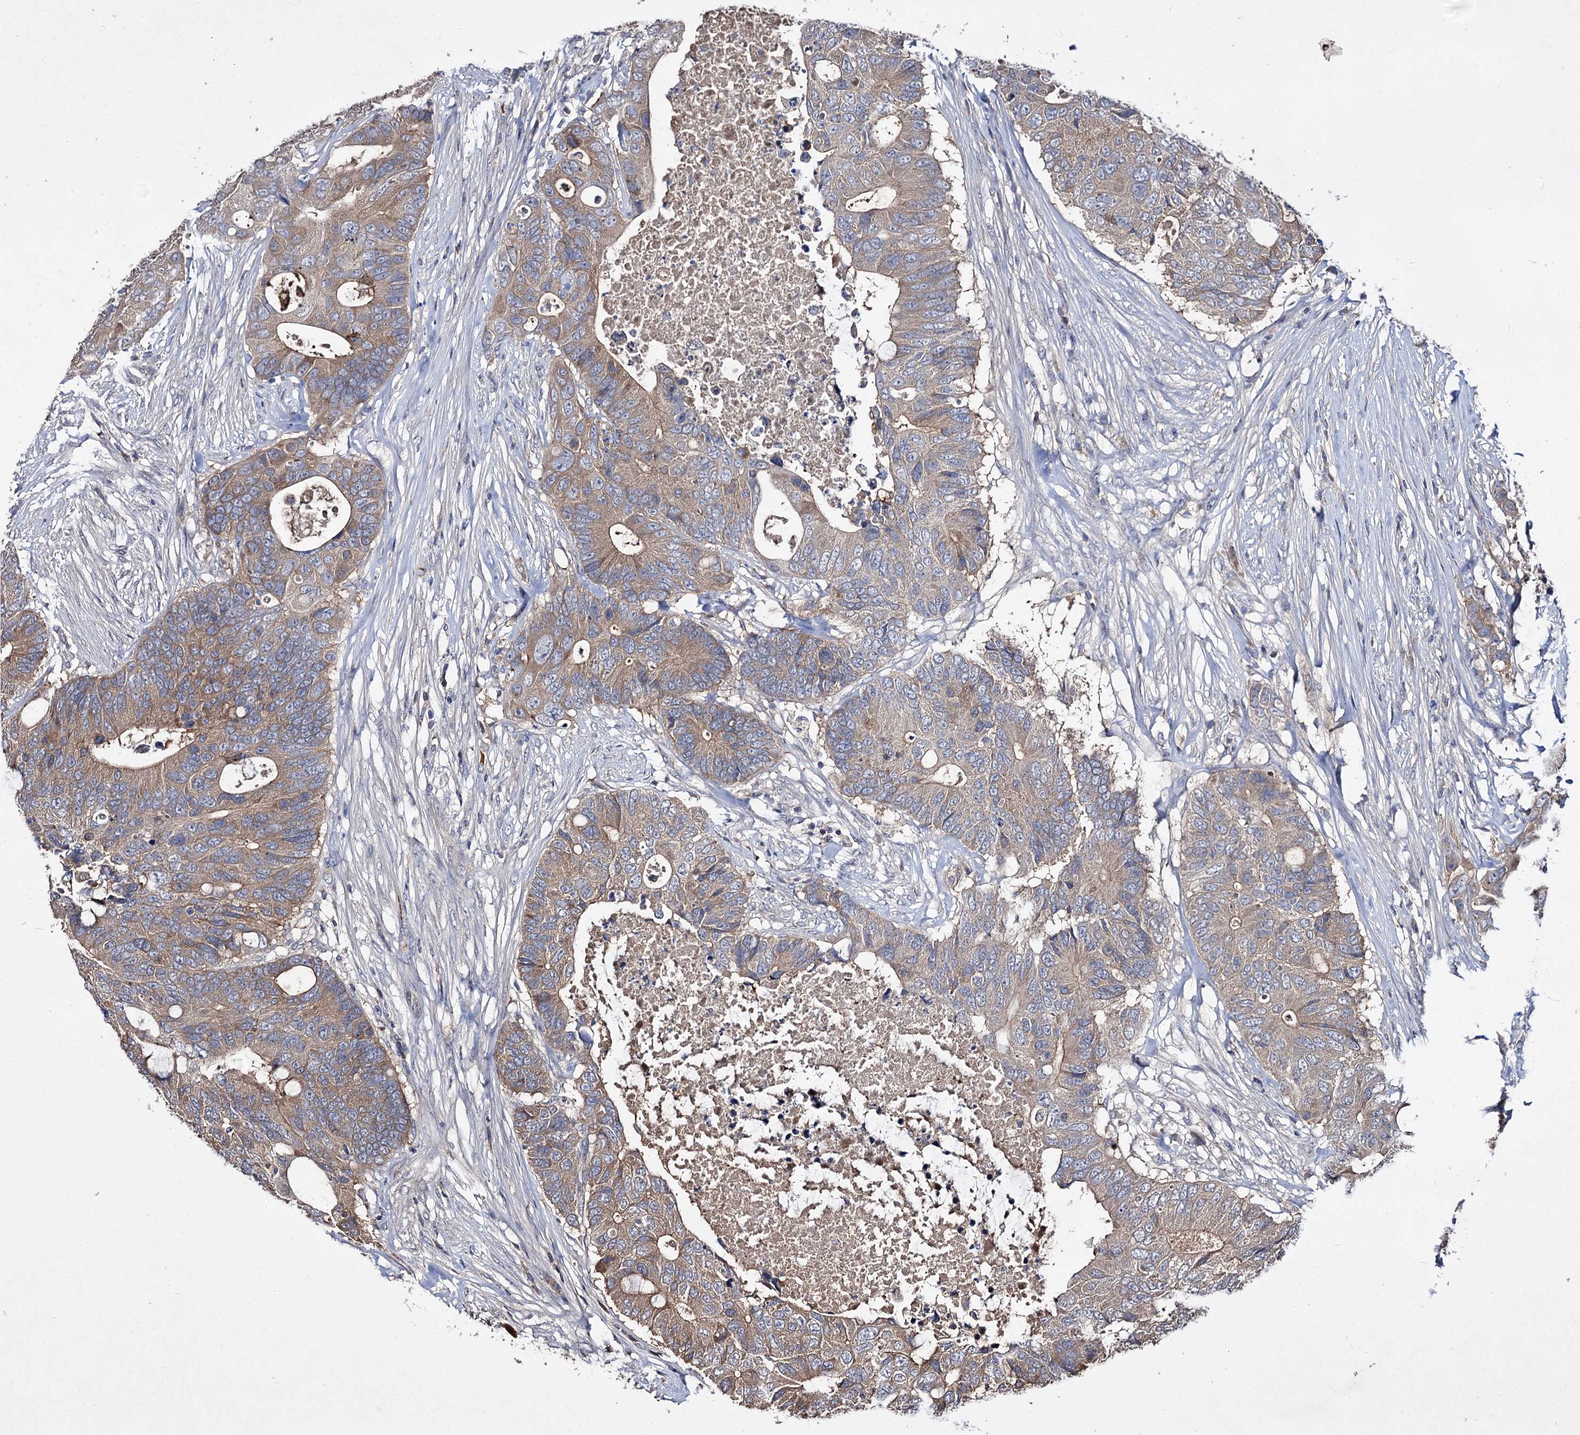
{"staining": {"intensity": "moderate", "quantity": ">75%", "location": "cytoplasmic/membranous"}, "tissue": "colorectal cancer", "cell_type": "Tumor cells", "image_type": "cancer", "snomed": [{"axis": "morphology", "description": "Adenocarcinoma, NOS"}, {"axis": "topography", "description": "Colon"}], "caption": "High-magnification brightfield microscopy of colorectal cancer (adenocarcinoma) stained with DAB (brown) and counterstained with hematoxylin (blue). tumor cells exhibit moderate cytoplasmic/membranous expression is seen in approximately>75% of cells. (brown staining indicates protein expression, while blue staining denotes nuclei).", "gene": "ARFIP2", "patient": {"sex": "male", "age": 71}}